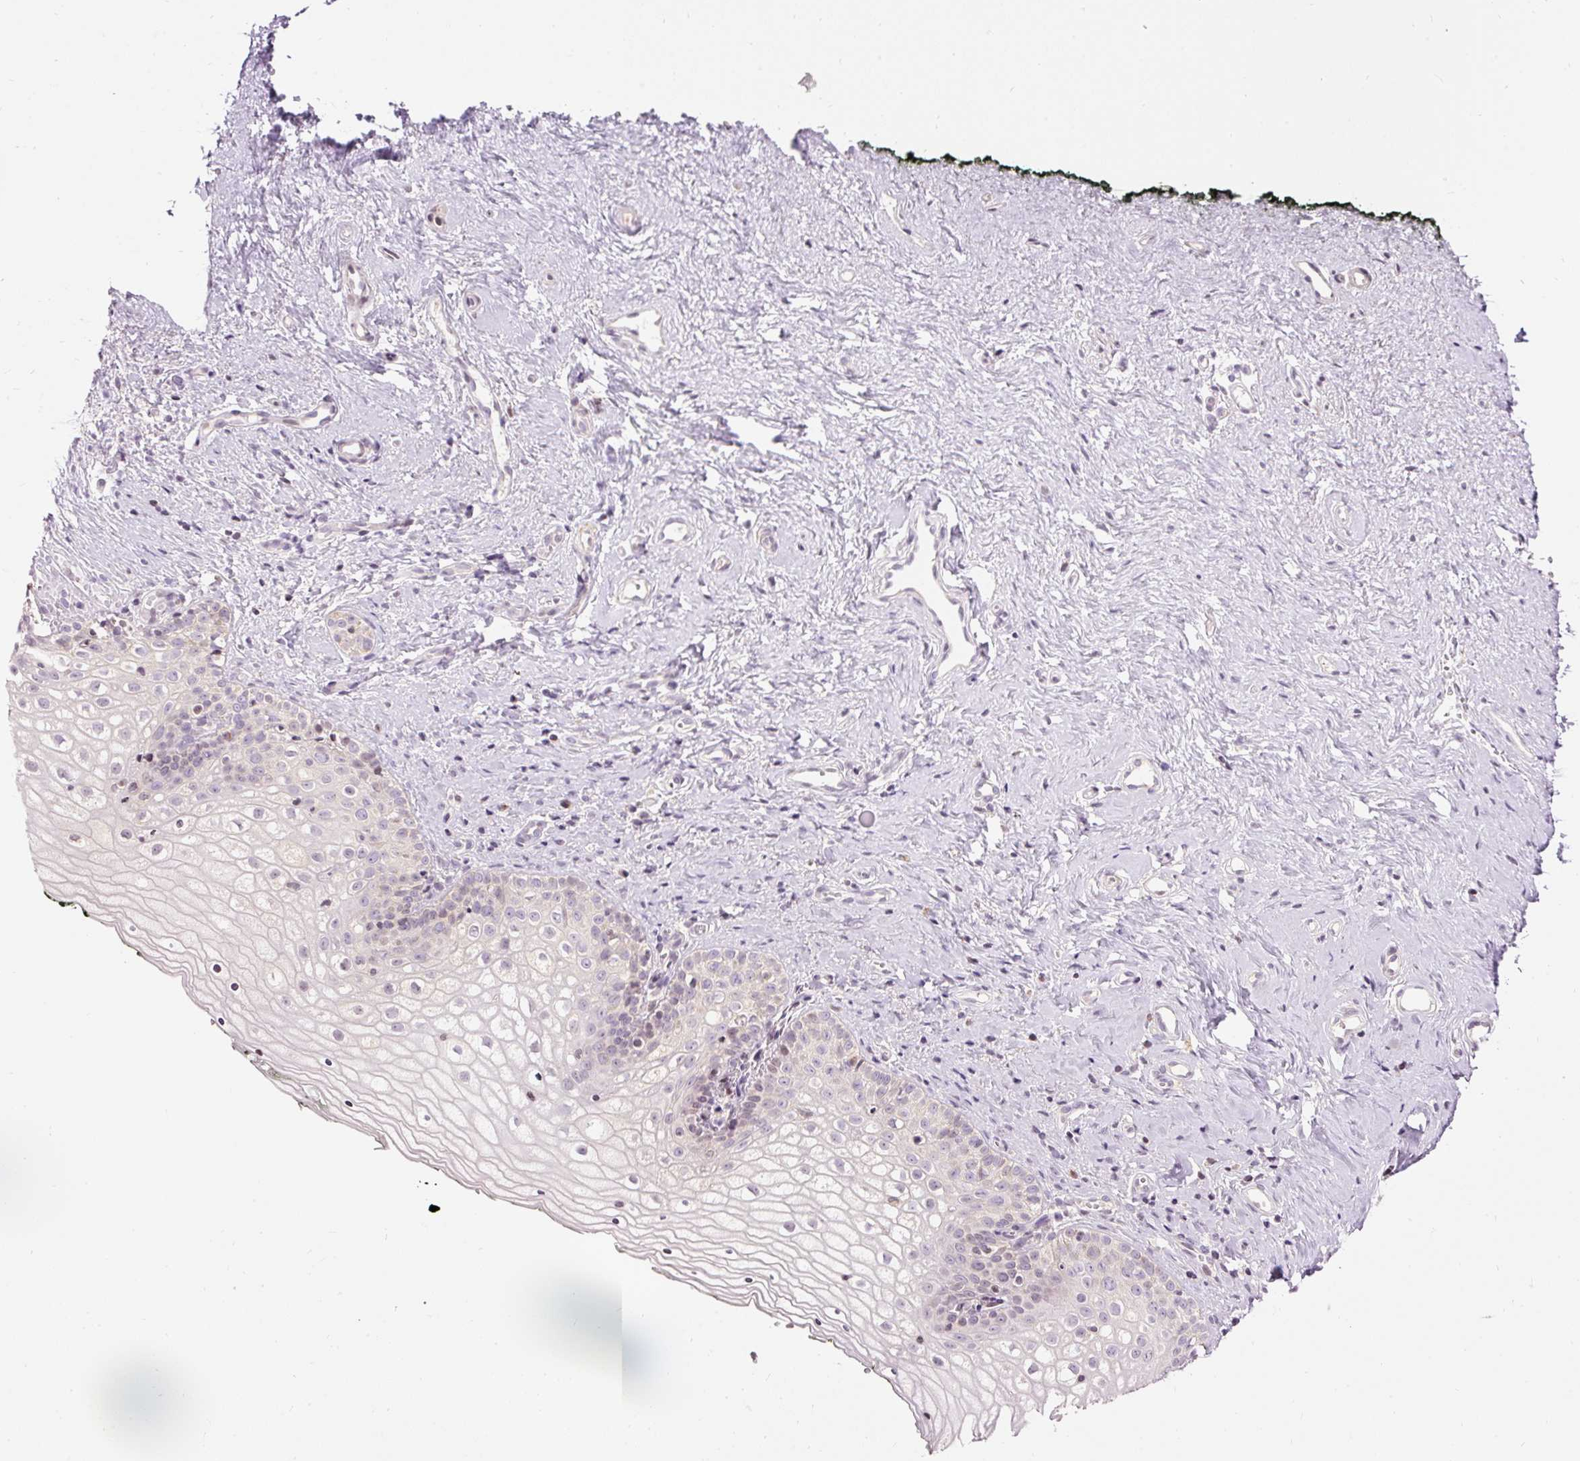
{"staining": {"intensity": "negative", "quantity": "none", "location": "none"}, "tissue": "vagina", "cell_type": "Squamous epithelial cells", "image_type": "normal", "snomed": [{"axis": "morphology", "description": "Normal tissue, NOS"}, {"axis": "topography", "description": "Vagina"}], "caption": "The photomicrograph displays no staining of squamous epithelial cells in normal vagina.", "gene": "ABHD11", "patient": {"sex": "female", "age": 59}}